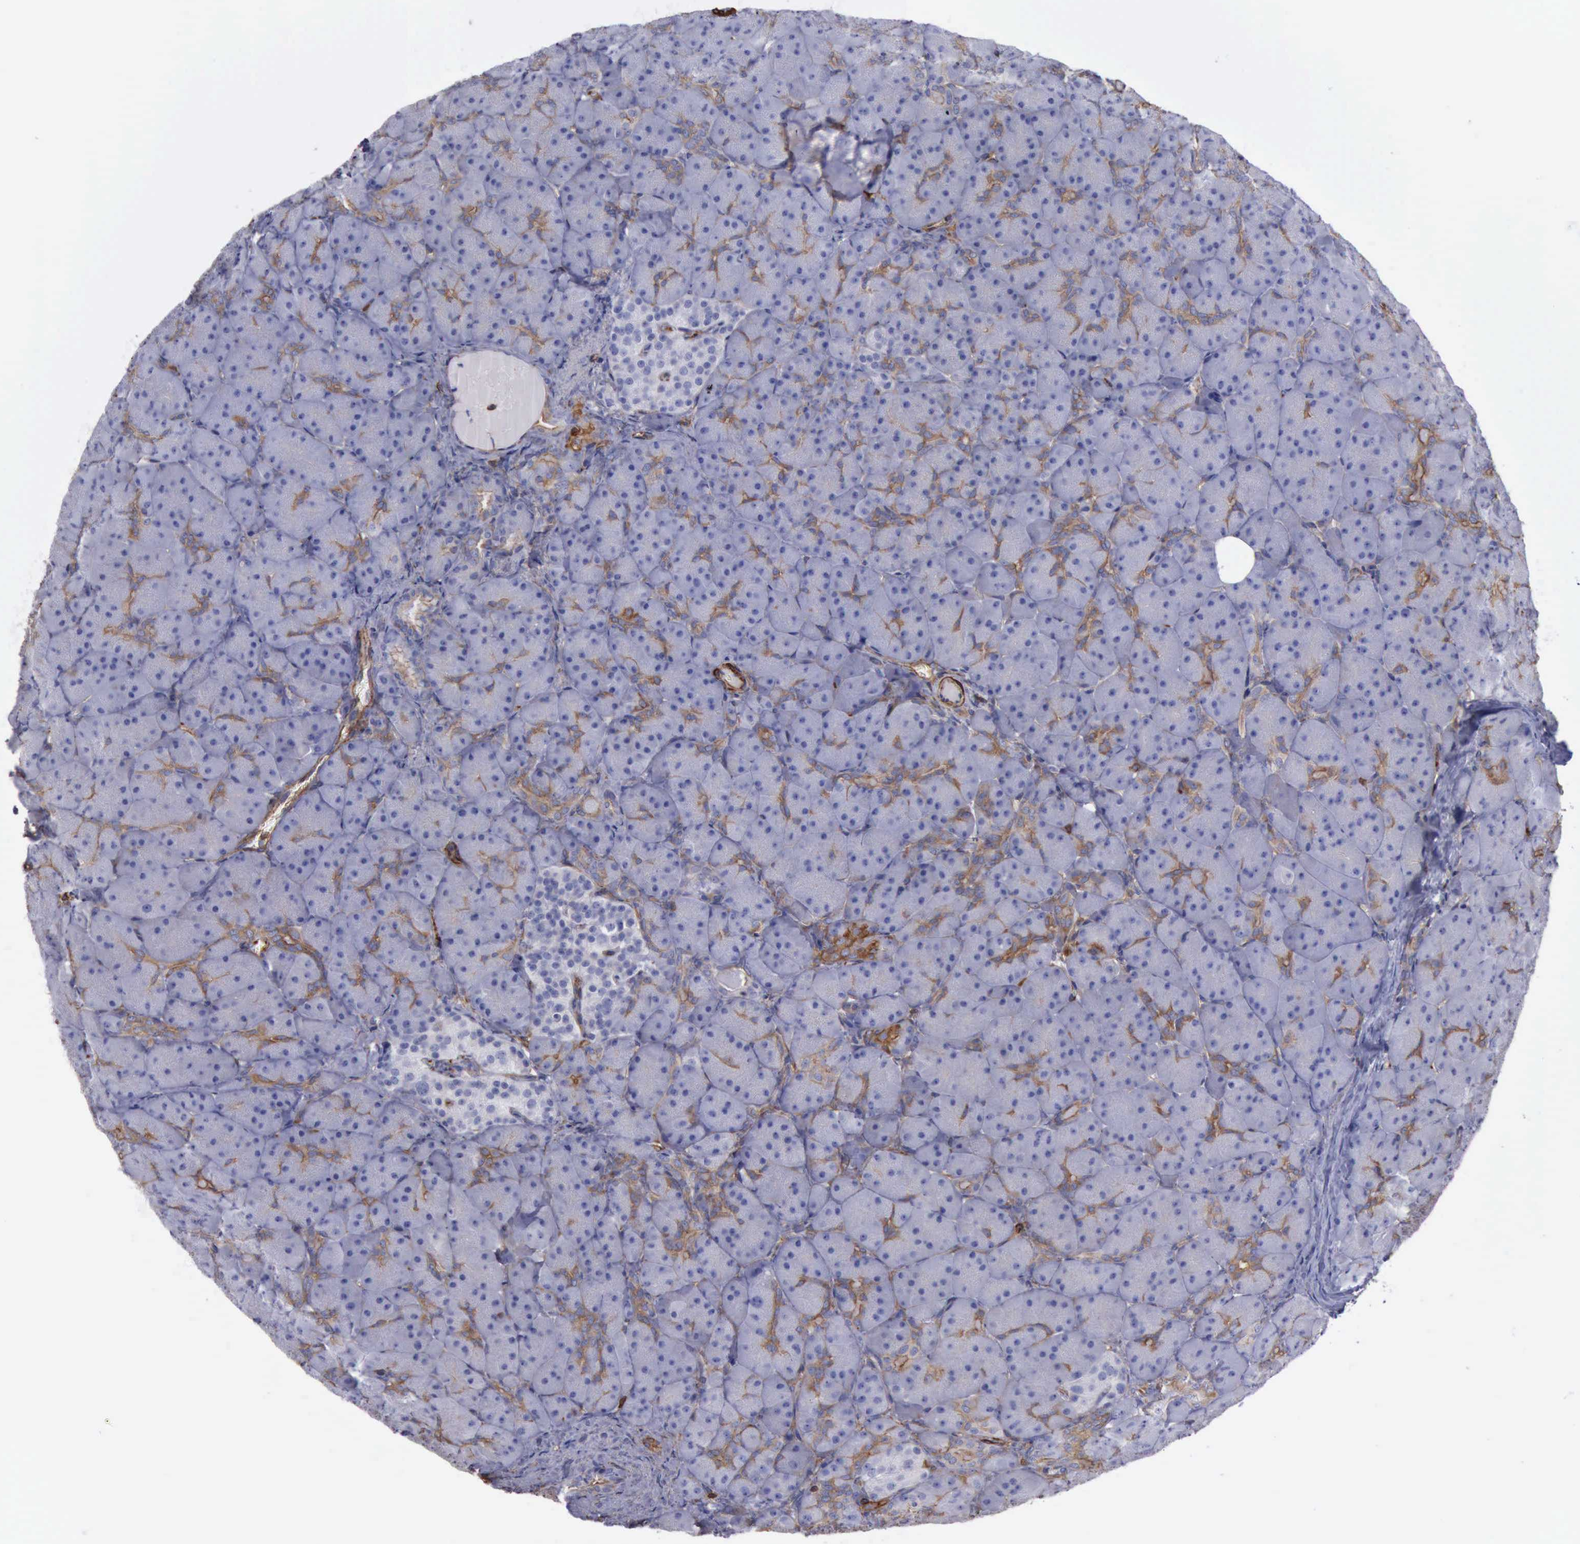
{"staining": {"intensity": "moderate", "quantity": "25%-75%", "location": "cytoplasmic/membranous"}, "tissue": "pancreas", "cell_type": "Exocrine glandular cells", "image_type": "normal", "snomed": [{"axis": "morphology", "description": "Normal tissue, NOS"}, {"axis": "topography", "description": "Pancreas"}], "caption": "IHC image of unremarkable pancreas stained for a protein (brown), which shows medium levels of moderate cytoplasmic/membranous staining in approximately 25%-75% of exocrine glandular cells.", "gene": "FLNA", "patient": {"sex": "male", "age": 66}}